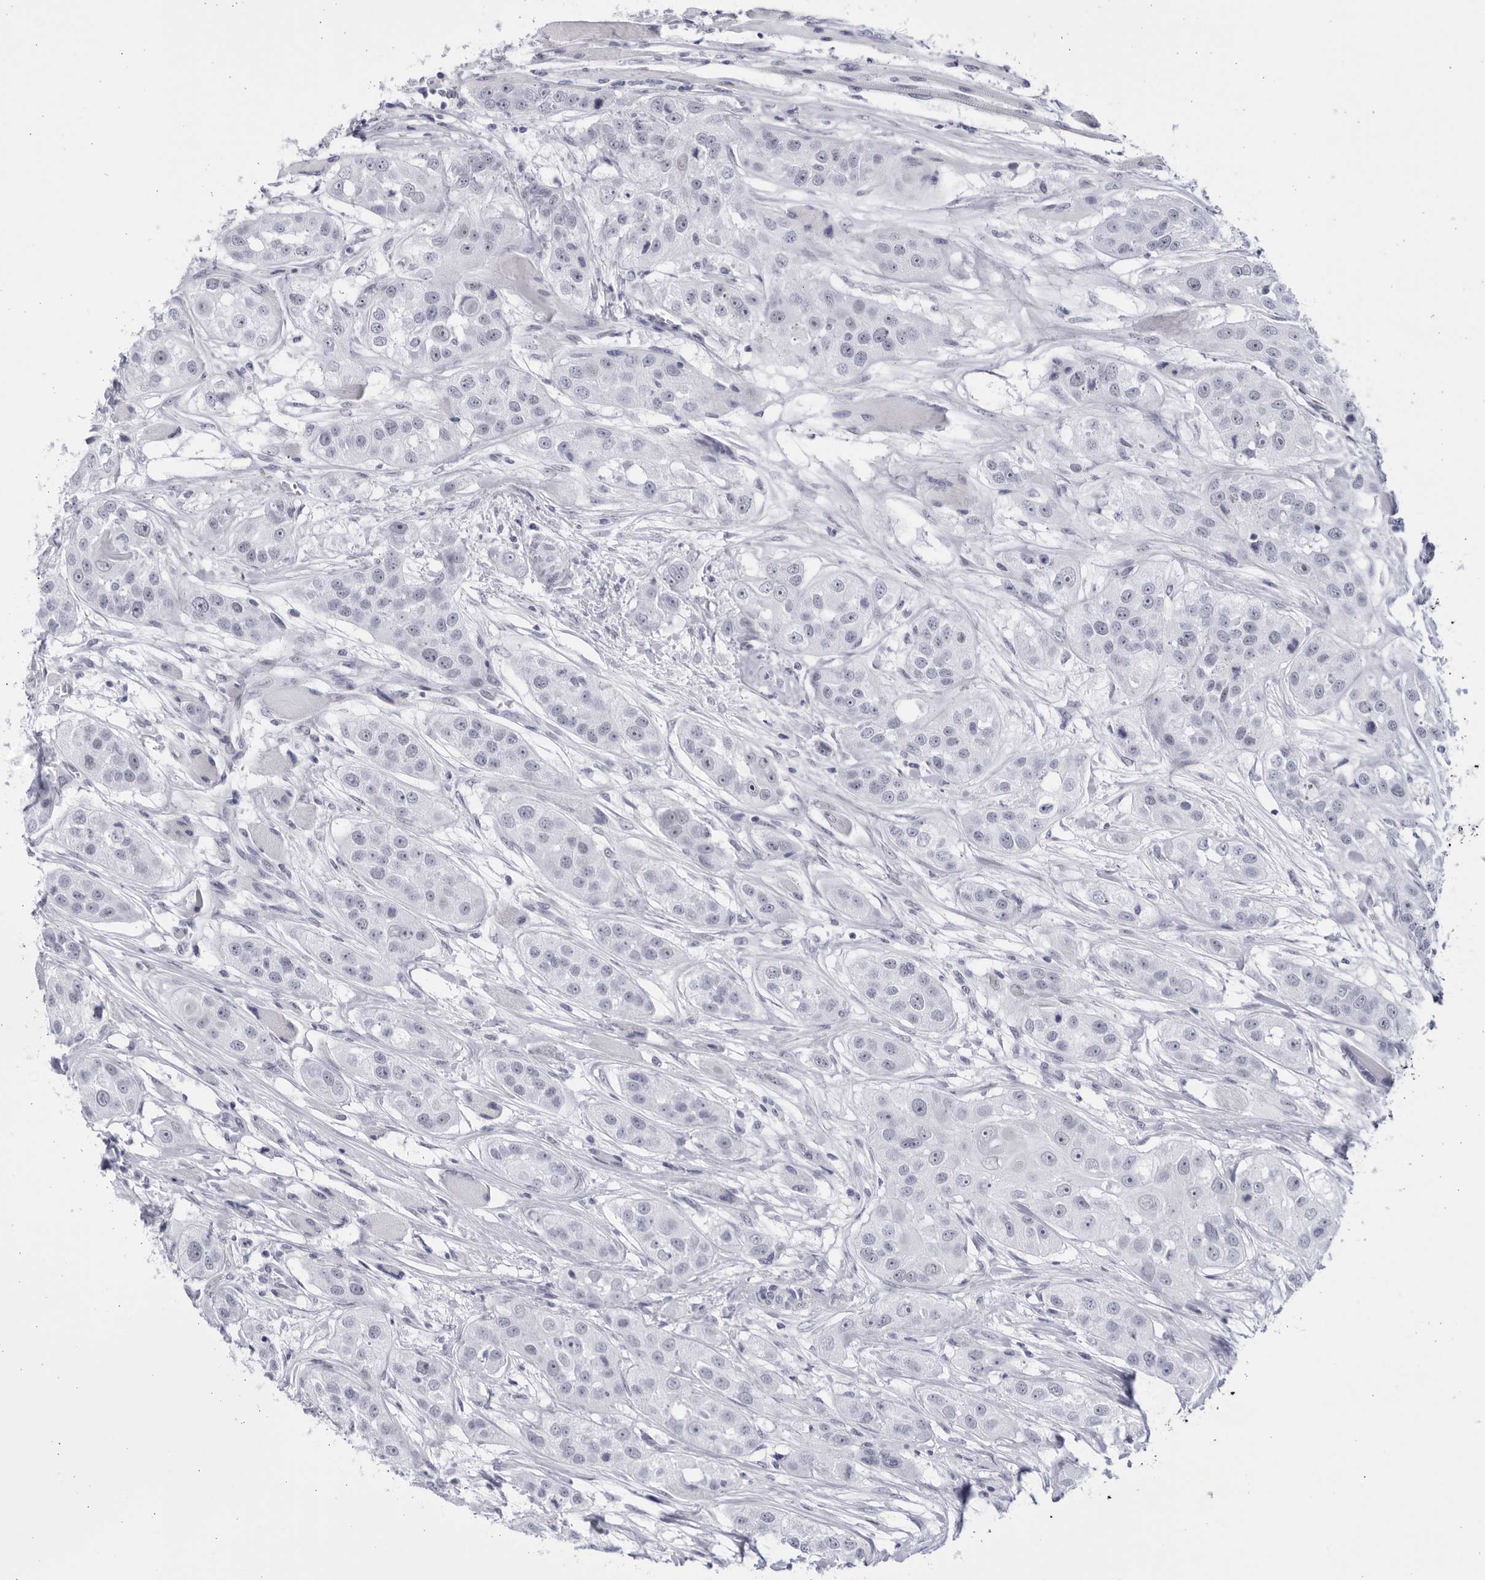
{"staining": {"intensity": "negative", "quantity": "none", "location": "none"}, "tissue": "head and neck cancer", "cell_type": "Tumor cells", "image_type": "cancer", "snomed": [{"axis": "morphology", "description": "Normal tissue, NOS"}, {"axis": "morphology", "description": "Squamous cell carcinoma, NOS"}, {"axis": "topography", "description": "Skeletal muscle"}, {"axis": "topography", "description": "Head-Neck"}], "caption": "A micrograph of head and neck cancer stained for a protein displays no brown staining in tumor cells.", "gene": "CCDC181", "patient": {"sex": "male", "age": 51}}